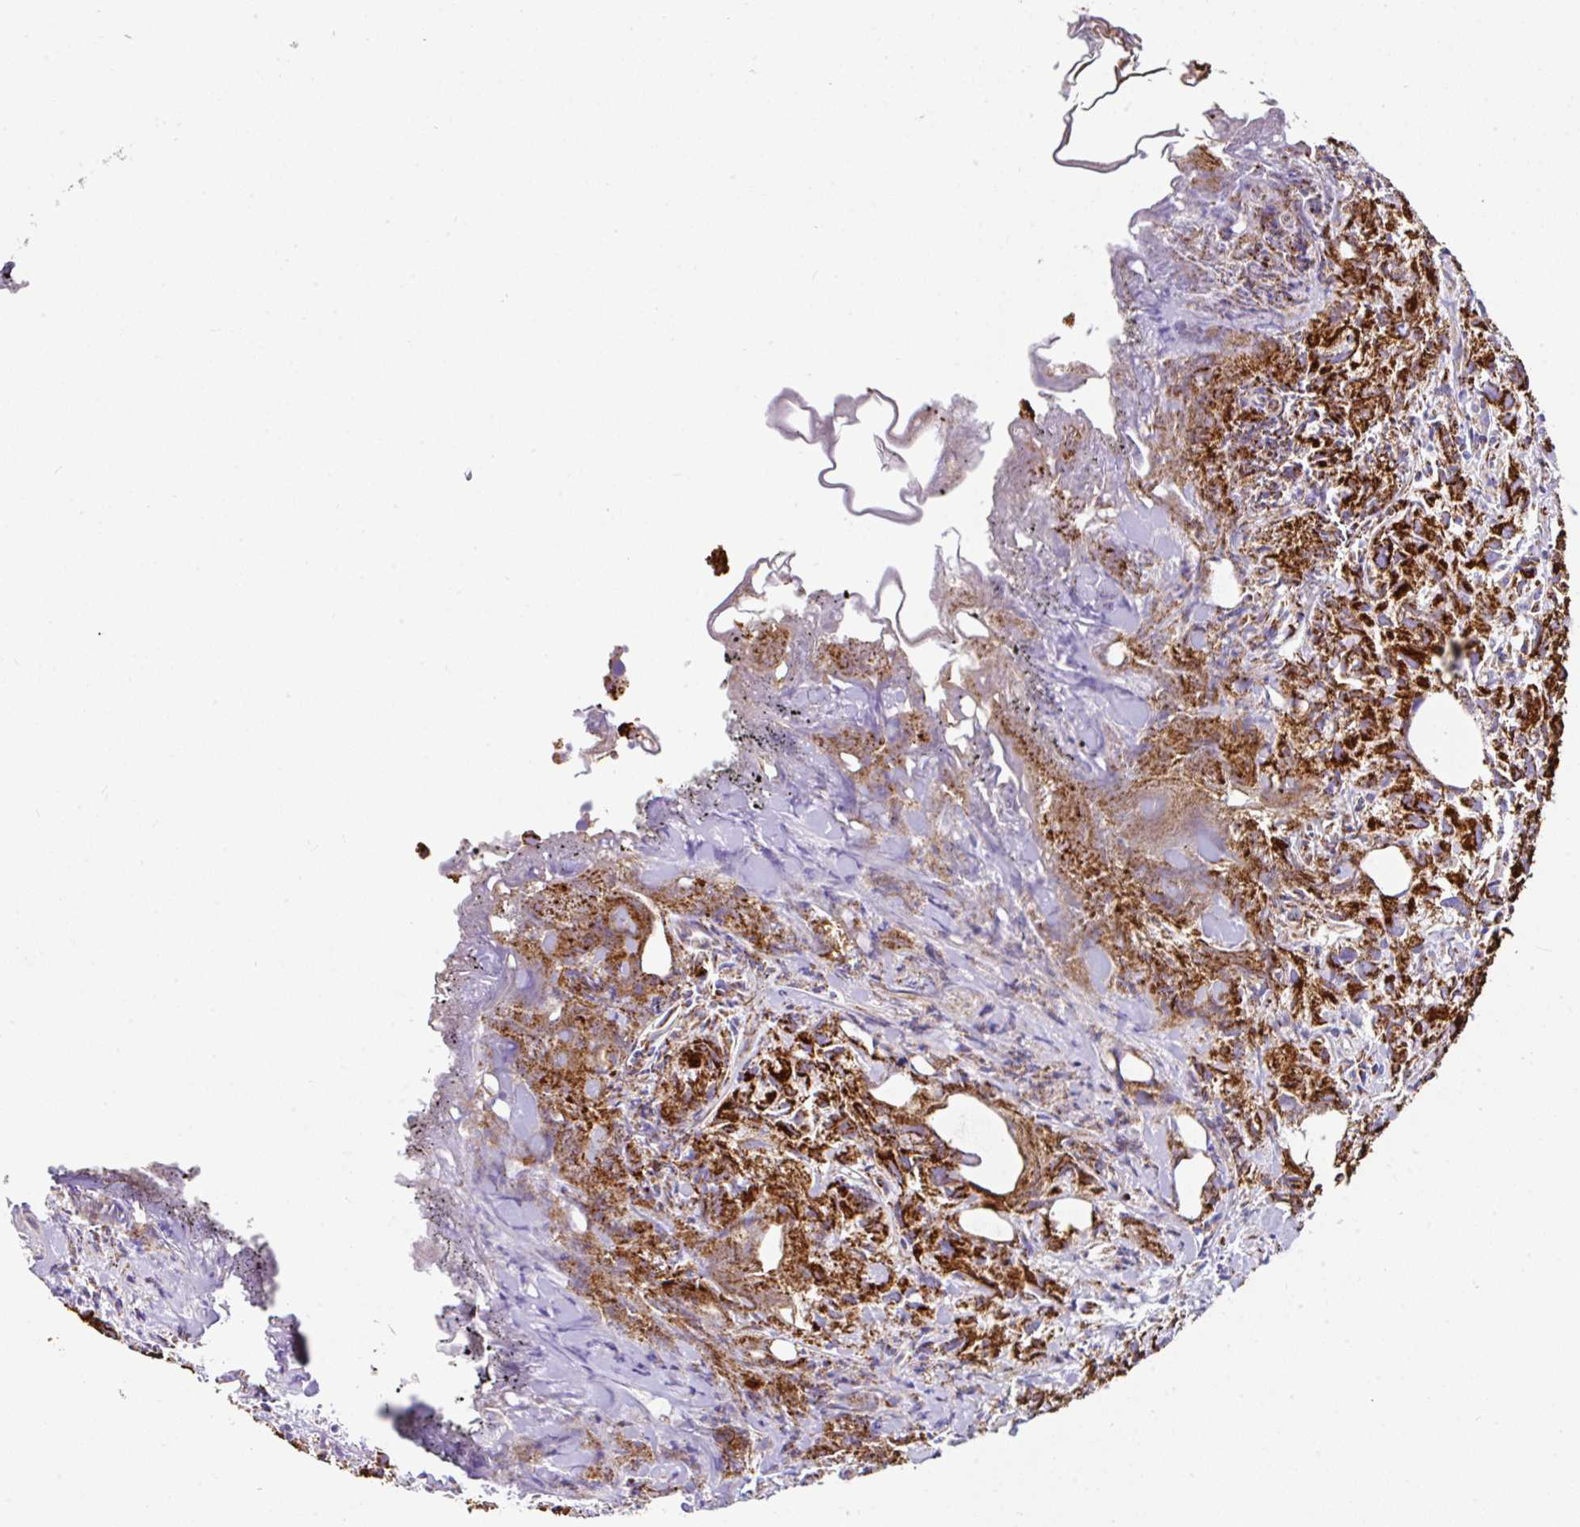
{"staining": {"intensity": "strong", "quantity": ">75%", "location": "cytoplasmic/membranous"}, "tissue": "urothelial cancer", "cell_type": "Tumor cells", "image_type": "cancer", "snomed": [{"axis": "morphology", "description": "Urothelial carcinoma, High grade"}, {"axis": "topography", "description": "Urinary bladder"}], "caption": "Immunohistochemistry (IHC) micrograph of human urothelial cancer stained for a protein (brown), which exhibits high levels of strong cytoplasmic/membranous expression in approximately >75% of tumor cells.", "gene": "ANKRD33B", "patient": {"sex": "female", "age": 75}}